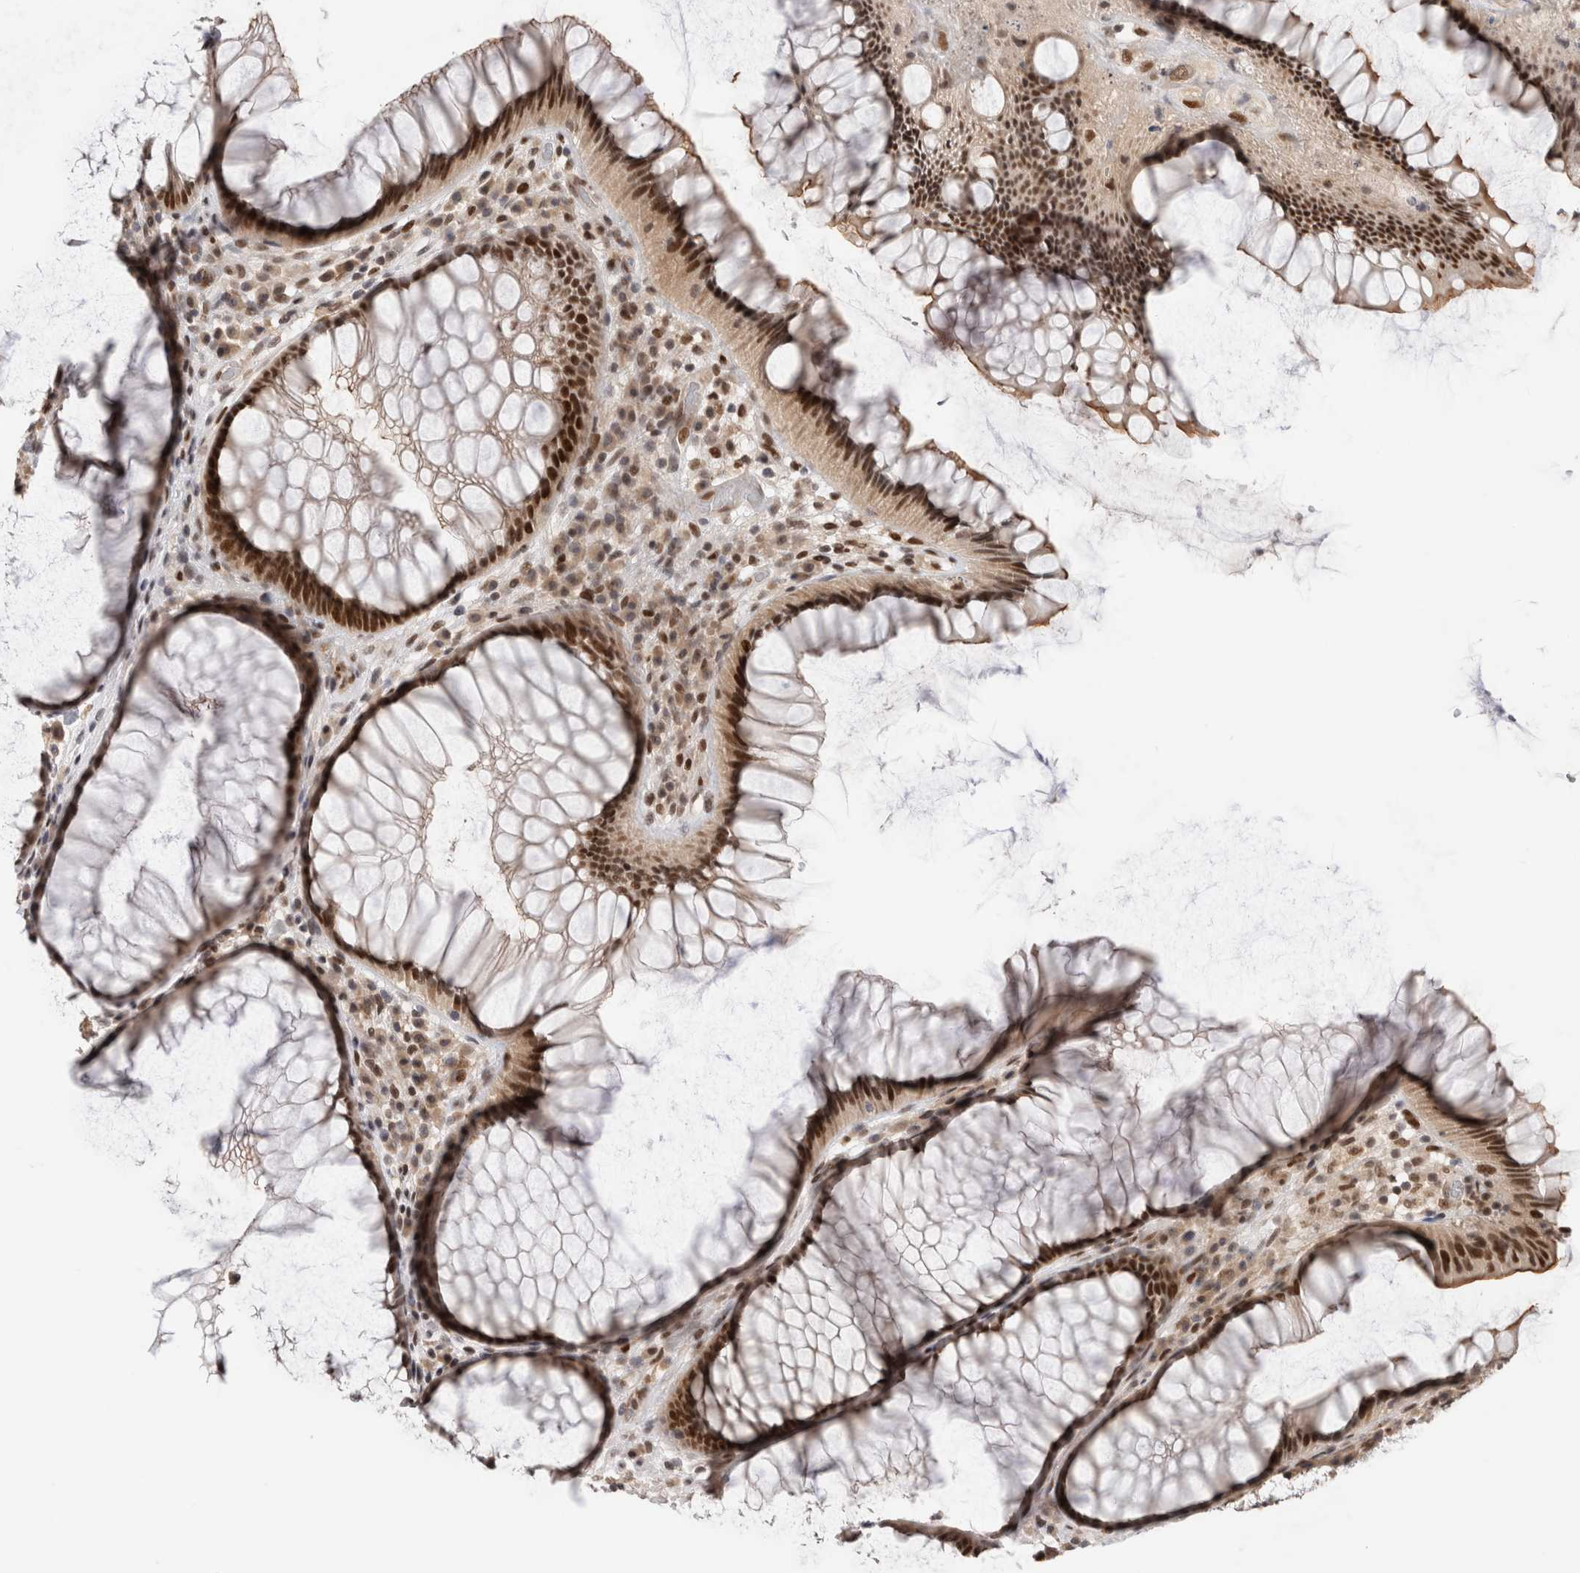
{"staining": {"intensity": "strong", "quantity": ">75%", "location": "nuclear"}, "tissue": "rectum", "cell_type": "Glandular cells", "image_type": "normal", "snomed": [{"axis": "morphology", "description": "Normal tissue, NOS"}, {"axis": "topography", "description": "Rectum"}], "caption": "DAB immunohistochemical staining of benign human rectum exhibits strong nuclear protein expression in approximately >75% of glandular cells.", "gene": "ZNF521", "patient": {"sex": "male", "age": 51}}